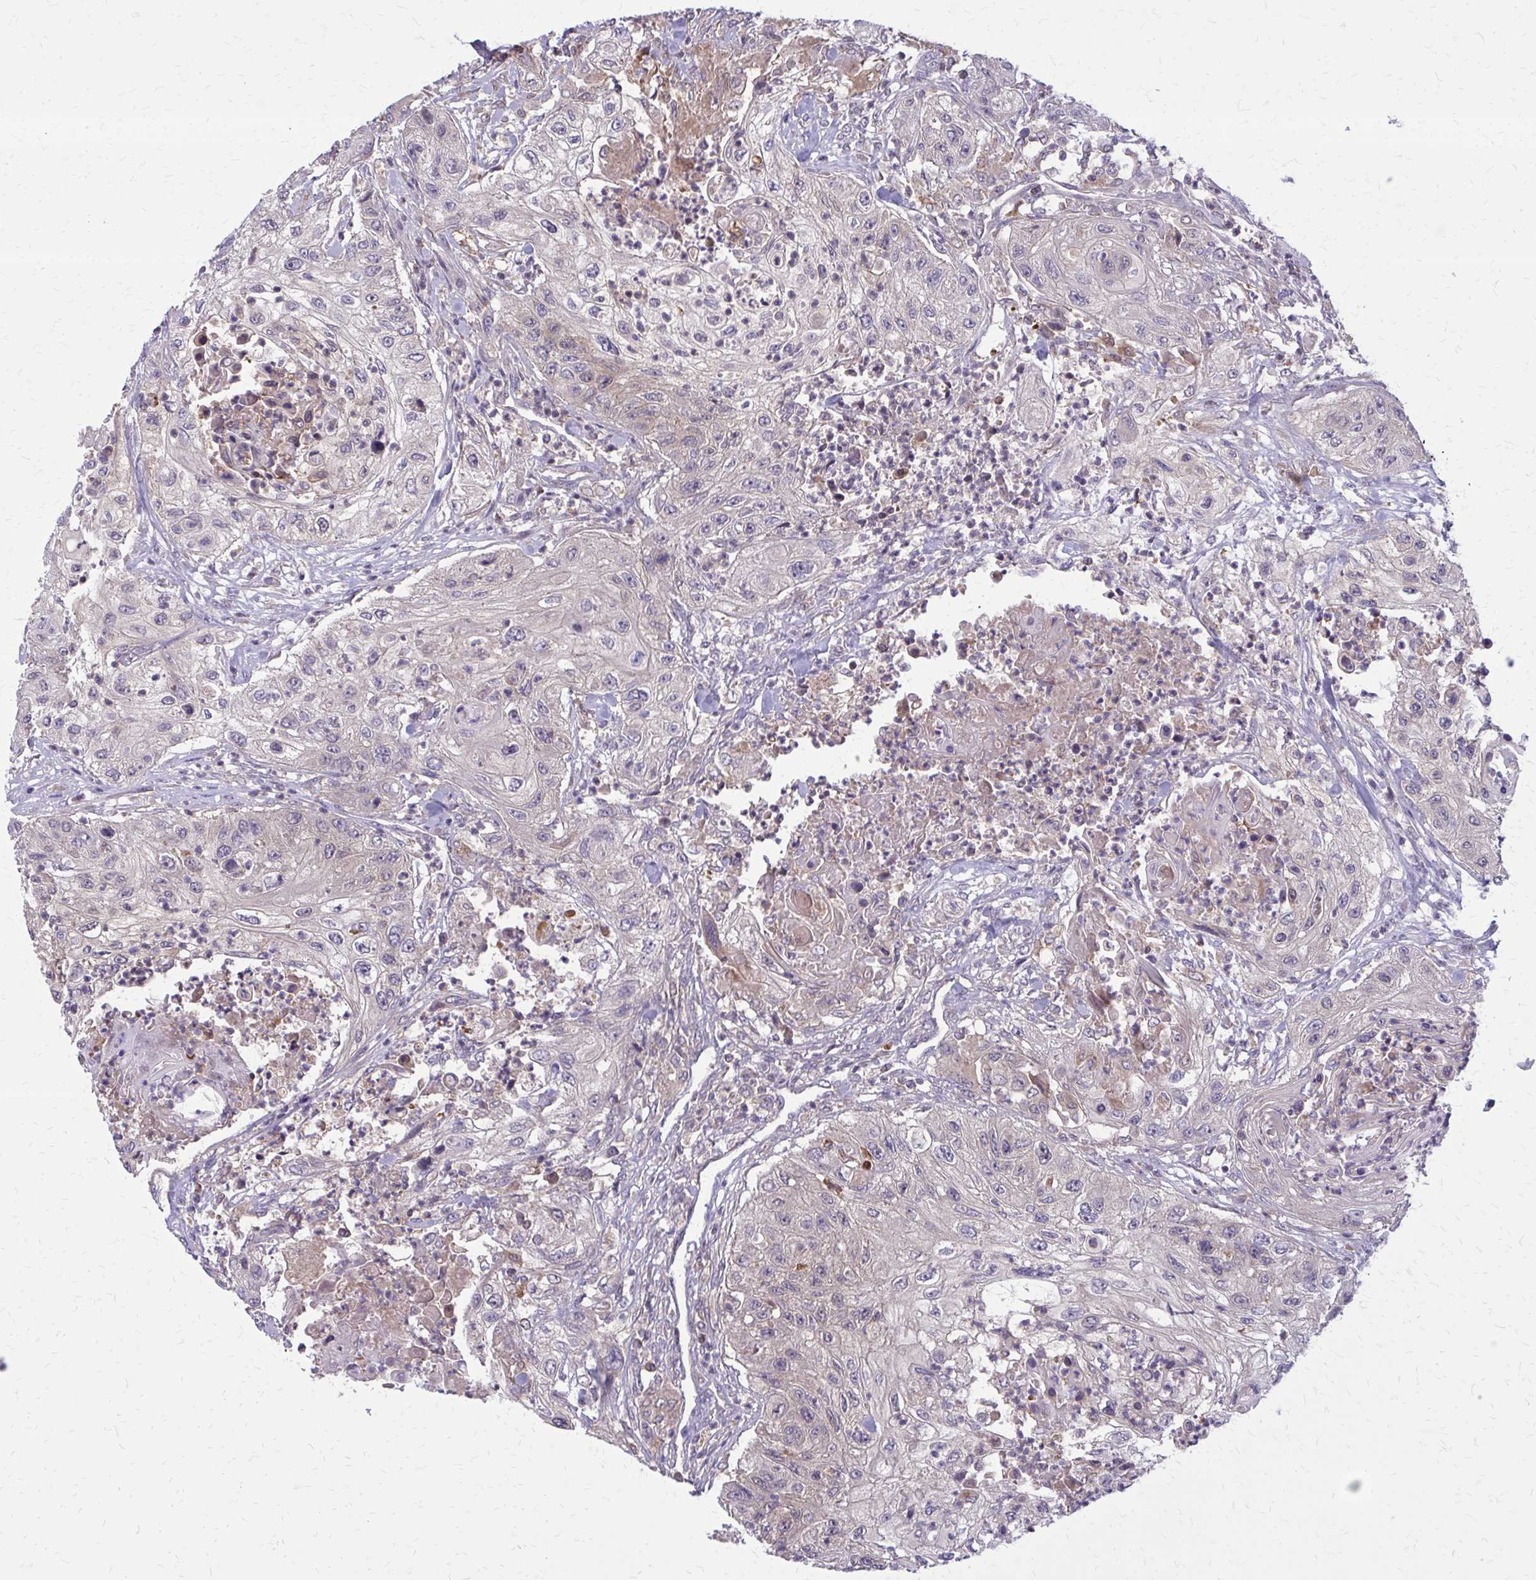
{"staining": {"intensity": "weak", "quantity": "<25%", "location": "cytoplasmic/membranous"}, "tissue": "urothelial cancer", "cell_type": "Tumor cells", "image_type": "cancer", "snomed": [{"axis": "morphology", "description": "Urothelial carcinoma, High grade"}, {"axis": "topography", "description": "Urinary bladder"}], "caption": "A high-resolution histopathology image shows immunohistochemistry (IHC) staining of urothelial cancer, which shows no significant positivity in tumor cells.", "gene": "DBI", "patient": {"sex": "female", "age": 60}}